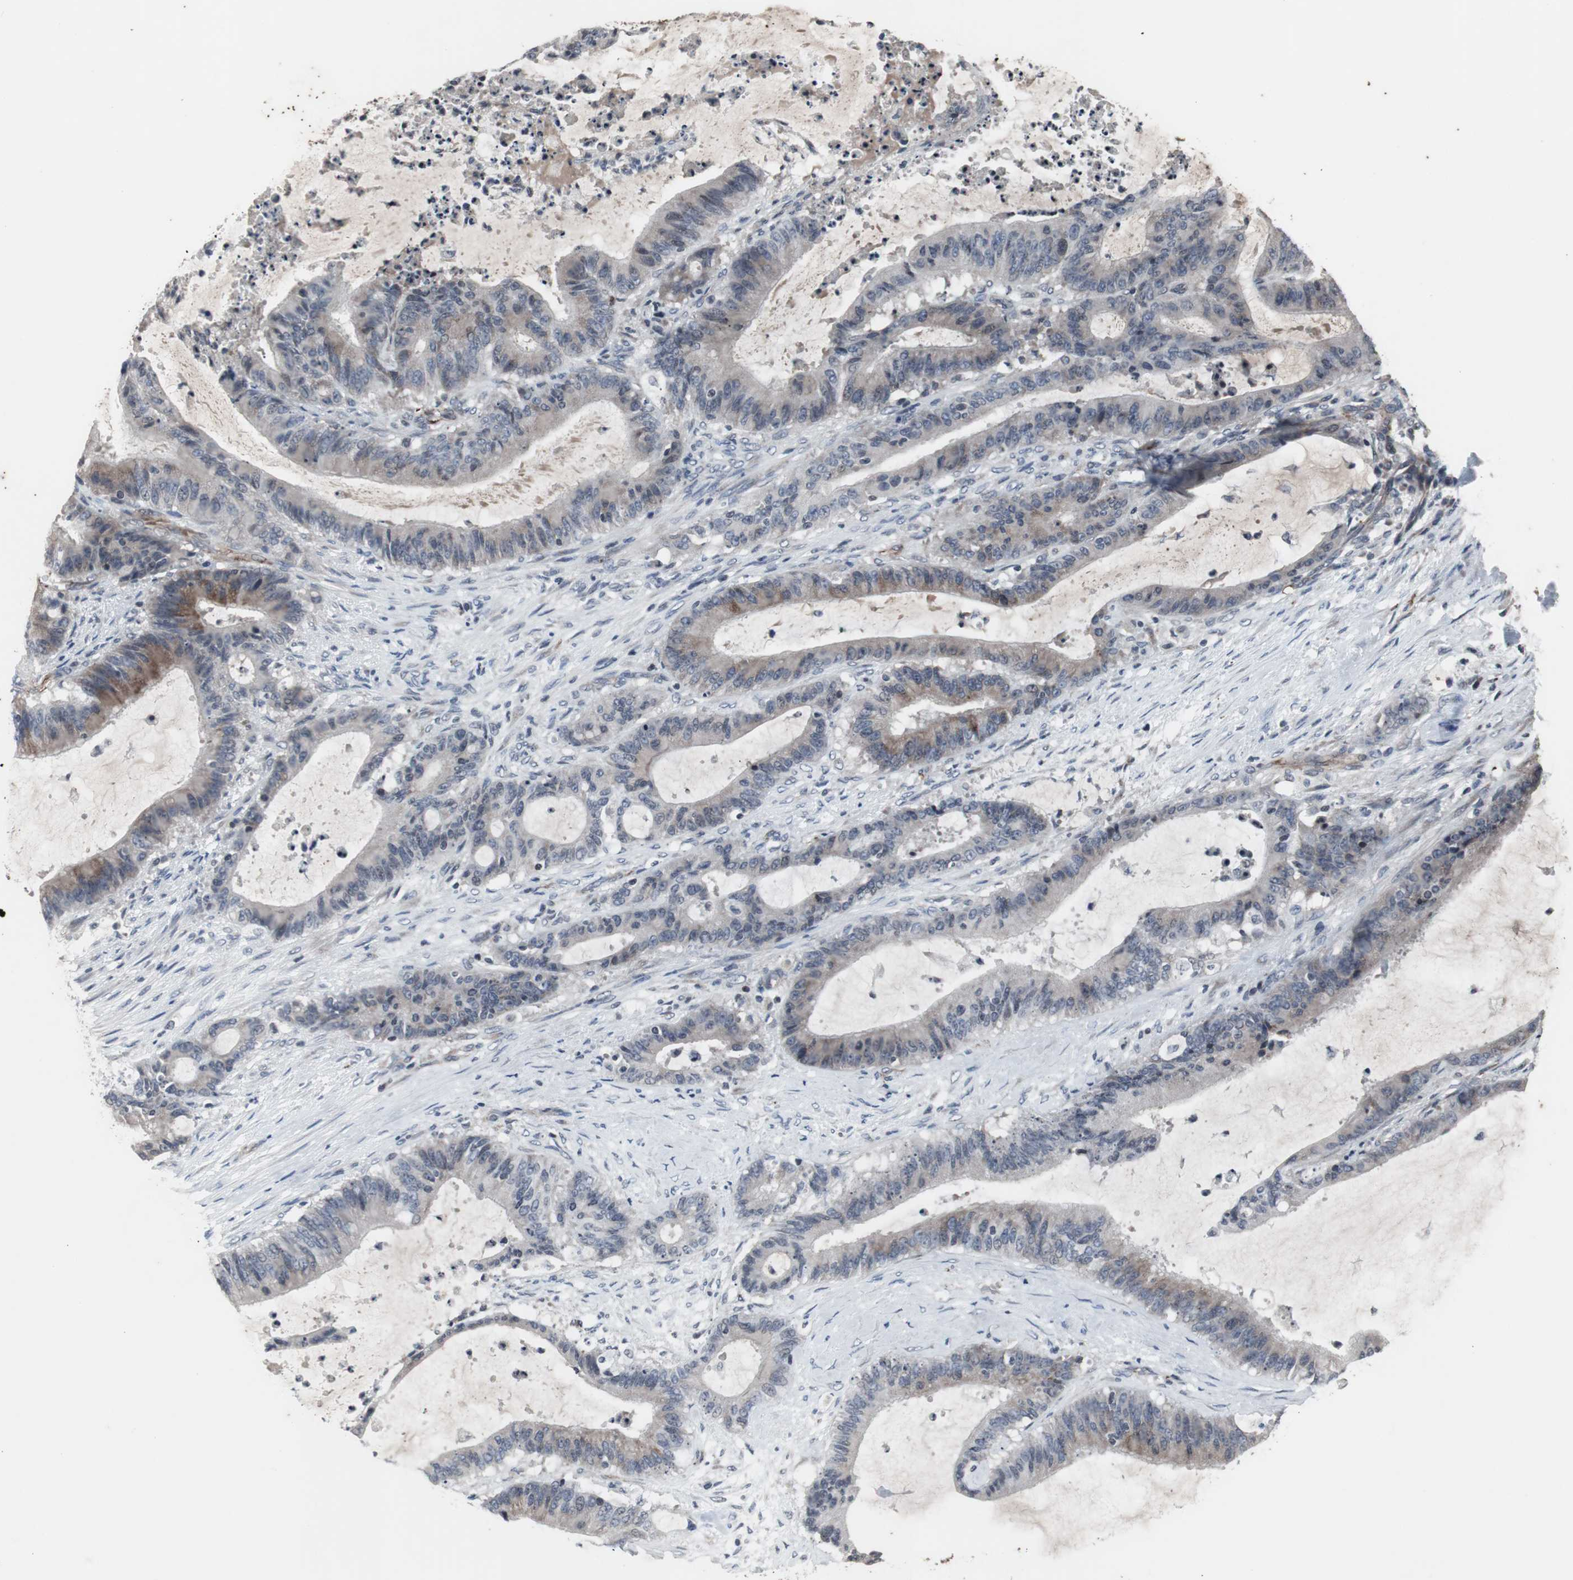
{"staining": {"intensity": "weak", "quantity": "25%-75%", "location": "cytoplasmic/membranous"}, "tissue": "liver cancer", "cell_type": "Tumor cells", "image_type": "cancer", "snomed": [{"axis": "morphology", "description": "Cholangiocarcinoma"}, {"axis": "topography", "description": "Liver"}], "caption": "Cholangiocarcinoma (liver) tissue shows weak cytoplasmic/membranous staining in approximately 25%-75% of tumor cells", "gene": "CRADD", "patient": {"sex": "female", "age": 73}}